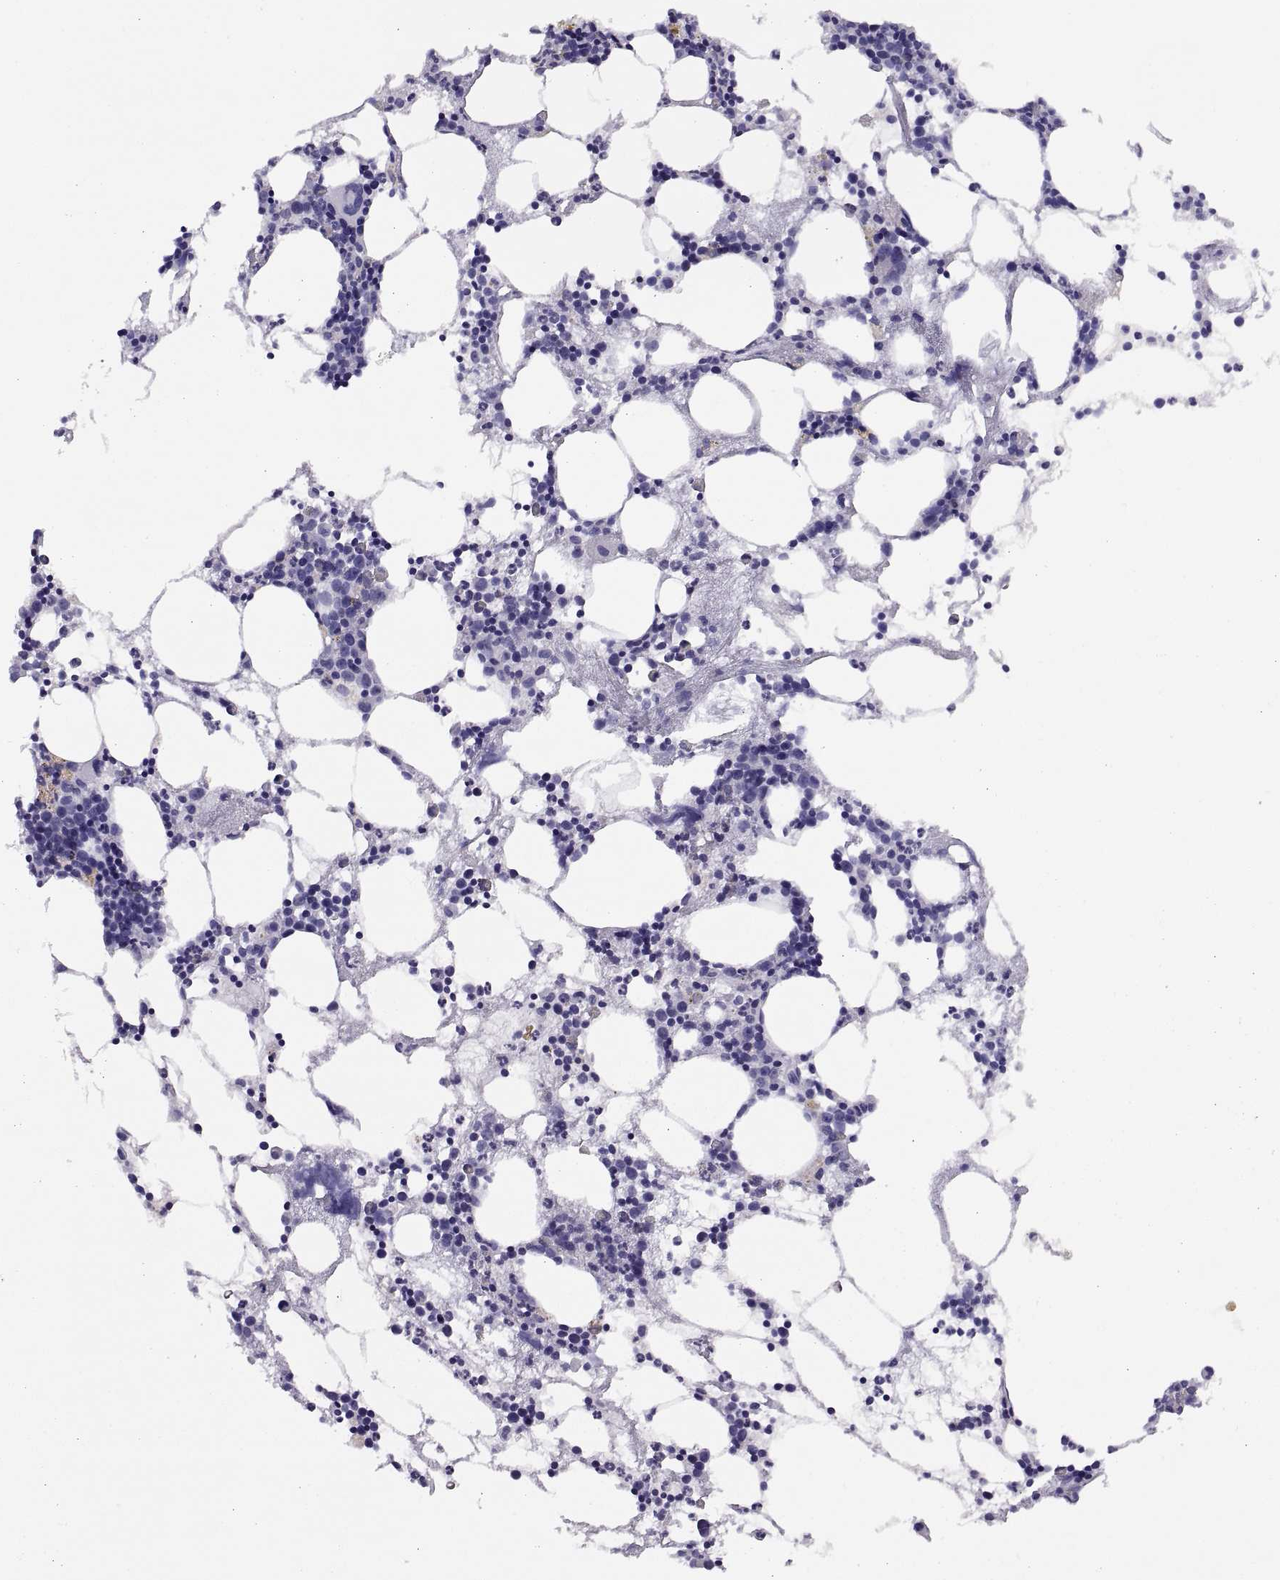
{"staining": {"intensity": "negative", "quantity": "none", "location": "none"}, "tissue": "bone marrow", "cell_type": "Hematopoietic cells", "image_type": "normal", "snomed": [{"axis": "morphology", "description": "Normal tissue, NOS"}, {"axis": "topography", "description": "Bone marrow"}], "caption": "Hematopoietic cells show no significant staining in unremarkable bone marrow. The staining was performed using DAB (3,3'-diaminobenzidine) to visualize the protein expression in brown, while the nuclei were stained in blue with hematoxylin (Magnification: 20x).", "gene": "RGS20", "patient": {"sex": "male", "age": 54}}